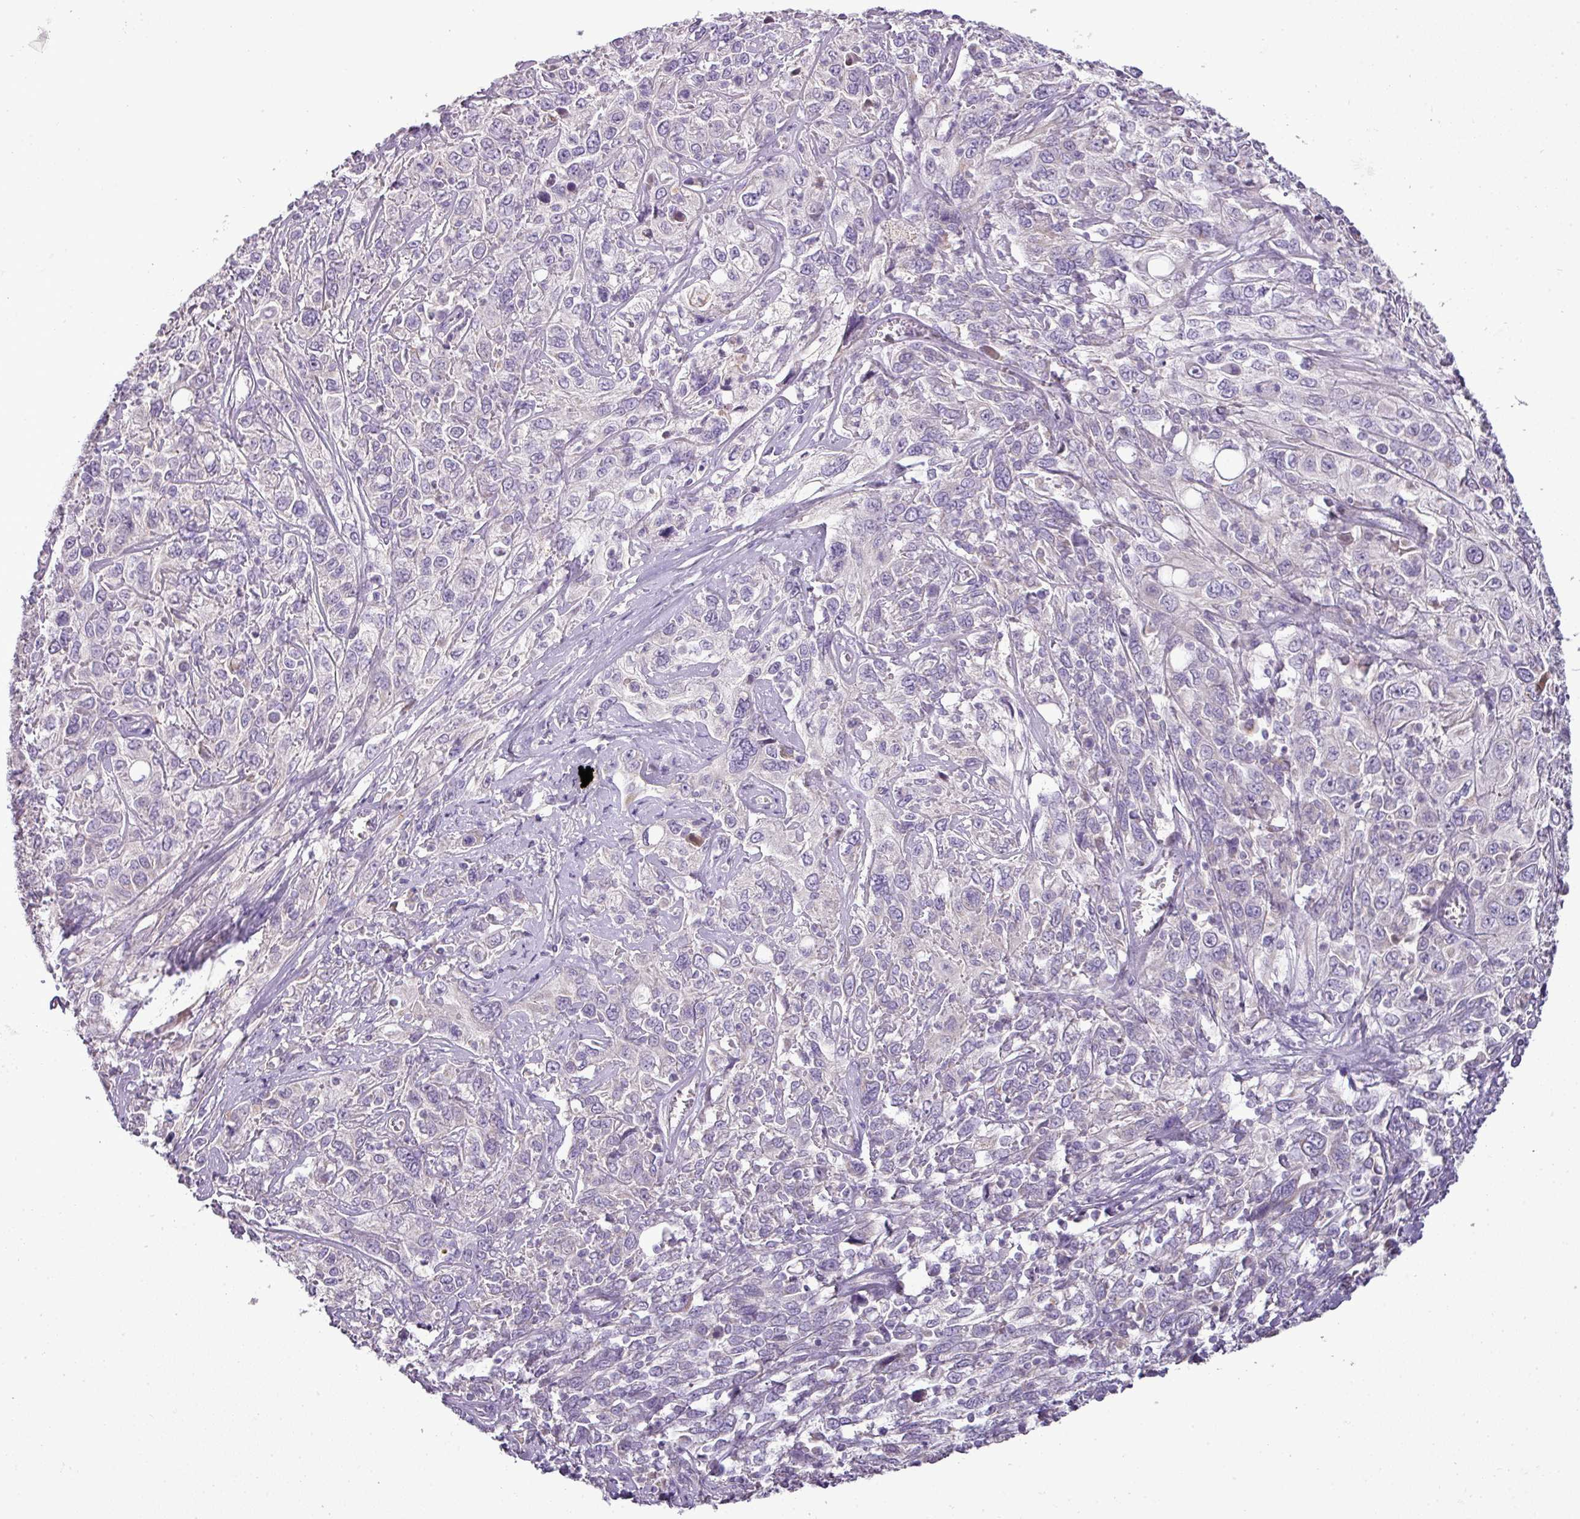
{"staining": {"intensity": "negative", "quantity": "none", "location": "none"}, "tissue": "cervical cancer", "cell_type": "Tumor cells", "image_type": "cancer", "snomed": [{"axis": "morphology", "description": "Squamous cell carcinoma, NOS"}, {"axis": "topography", "description": "Cervix"}], "caption": "Tumor cells are negative for brown protein staining in cervical squamous cell carcinoma.", "gene": "BRINP2", "patient": {"sex": "female", "age": 46}}